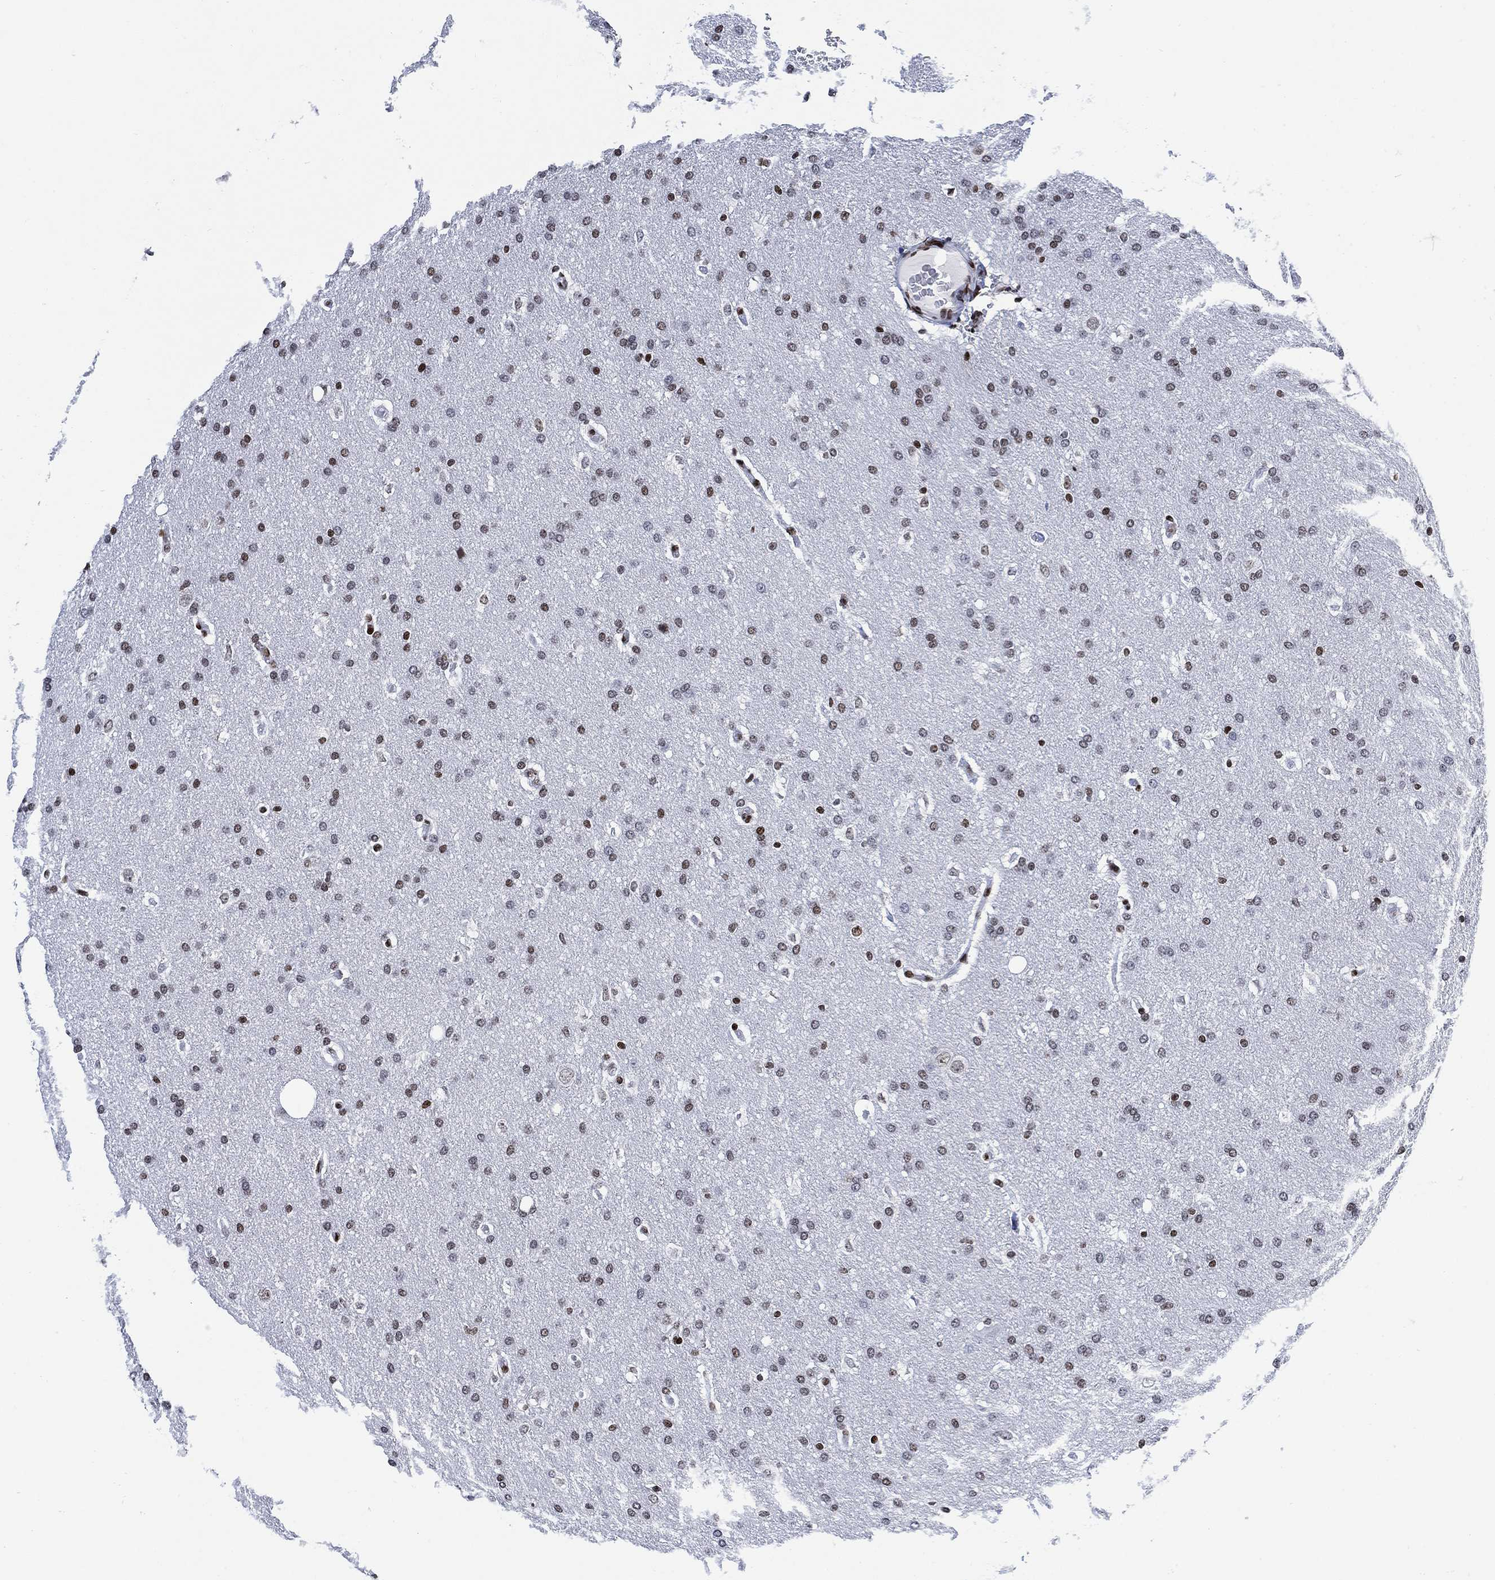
{"staining": {"intensity": "moderate", "quantity": "<25%", "location": "nuclear"}, "tissue": "glioma", "cell_type": "Tumor cells", "image_type": "cancer", "snomed": [{"axis": "morphology", "description": "Glioma, malignant, Low grade"}, {"axis": "topography", "description": "Brain"}], "caption": "Approximately <25% of tumor cells in malignant glioma (low-grade) exhibit moderate nuclear protein positivity as visualized by brown immunohistochemical staining.", "gene": "H1-10", "patient": {"sex": "female", "age": 37}}